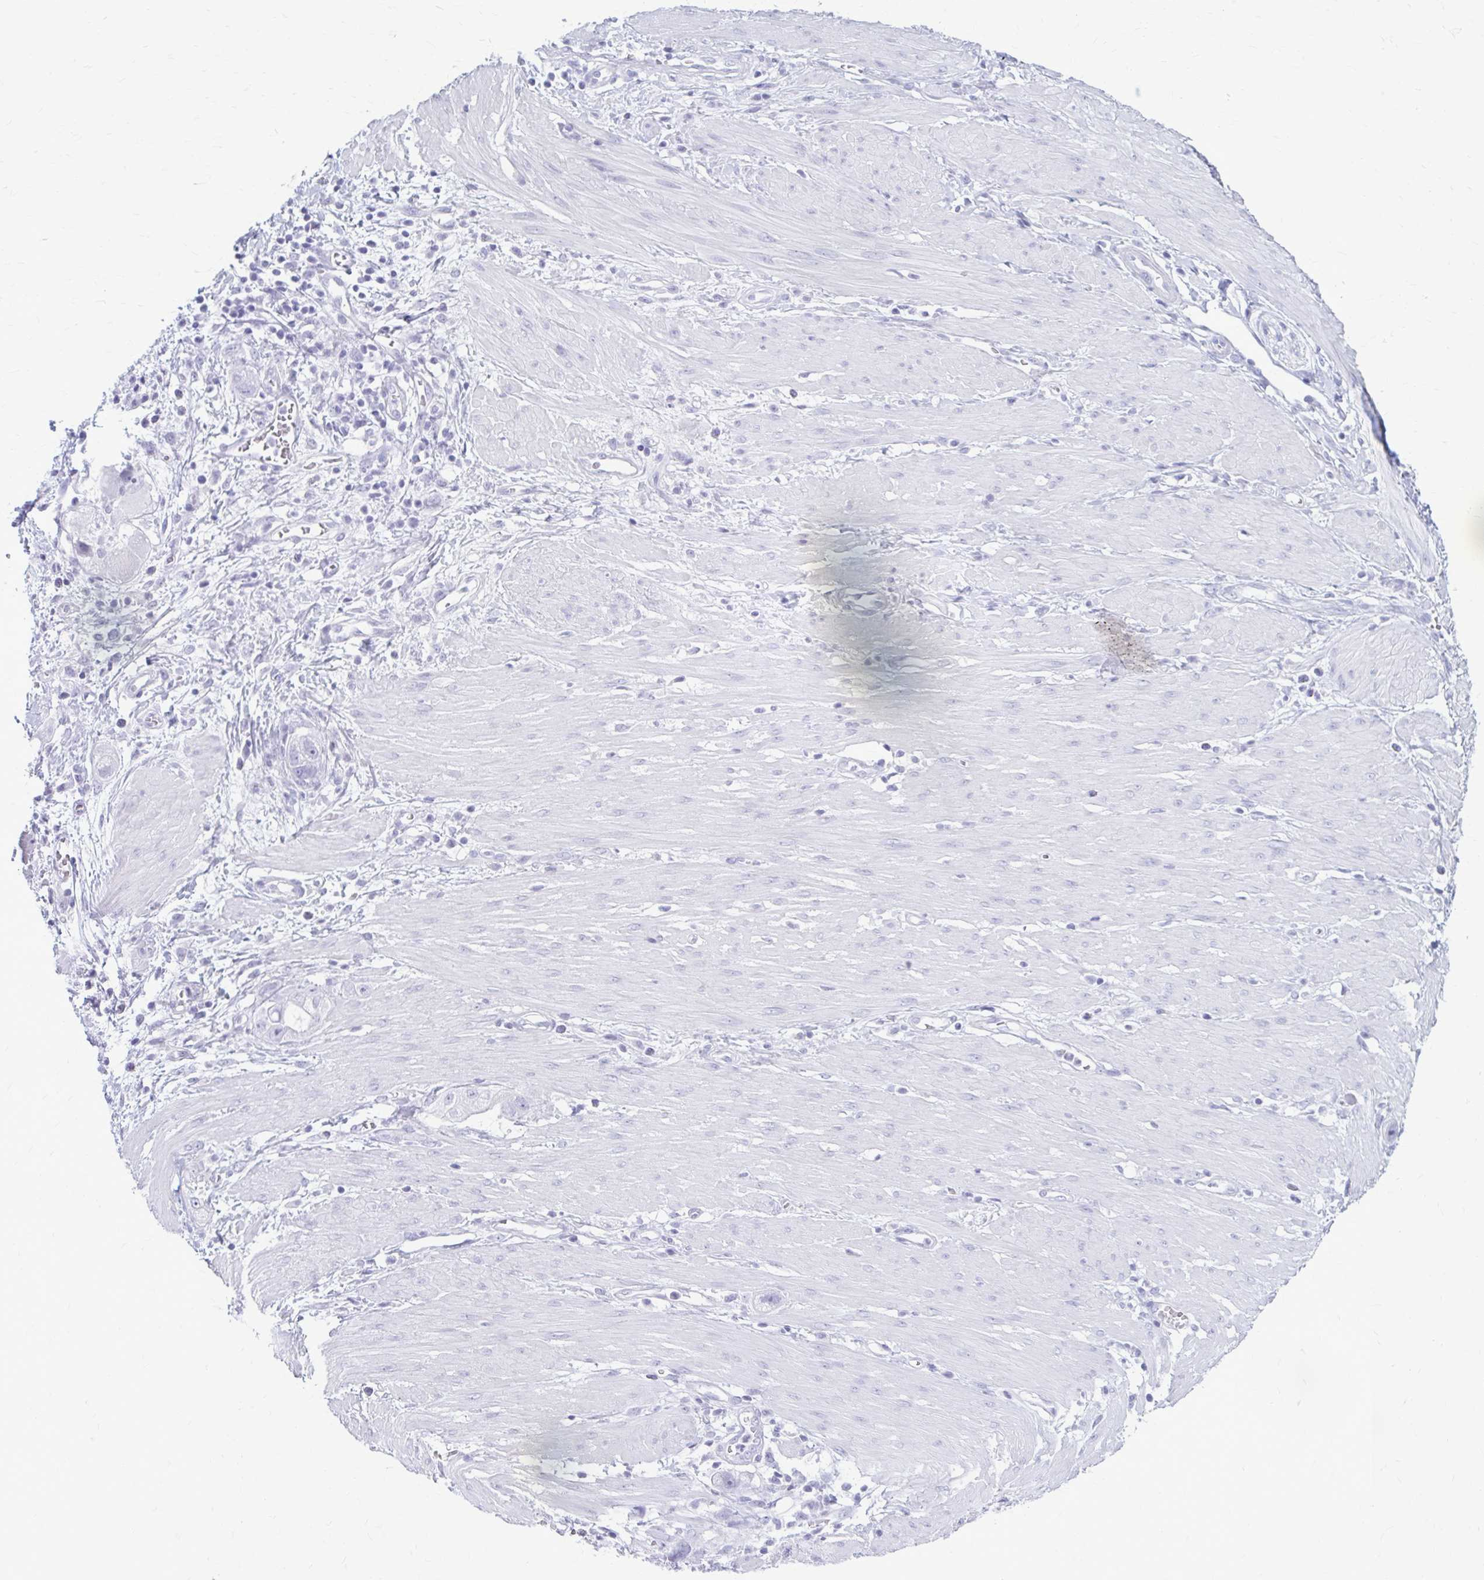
{"staining": {"intensity": "negative", "quantity": "none", "location": "none"}, "tissue": "stomach cancer", "cell_type": "Tumor cells", "image_type": "cancer", "snomed": [{"axis": "morphology", "description": "Adenocarcinoma, NOS"}, {"axis": "topography", "description": "Stomach"}, {"axis": "topography", "description": "Stomach, lower"}], "caption": "There is no significant staining in tumor cells of stomach cancer (adenocarcinoma).", "gene": "KRT5", "patient": {"sex": "female", "age": 48}}